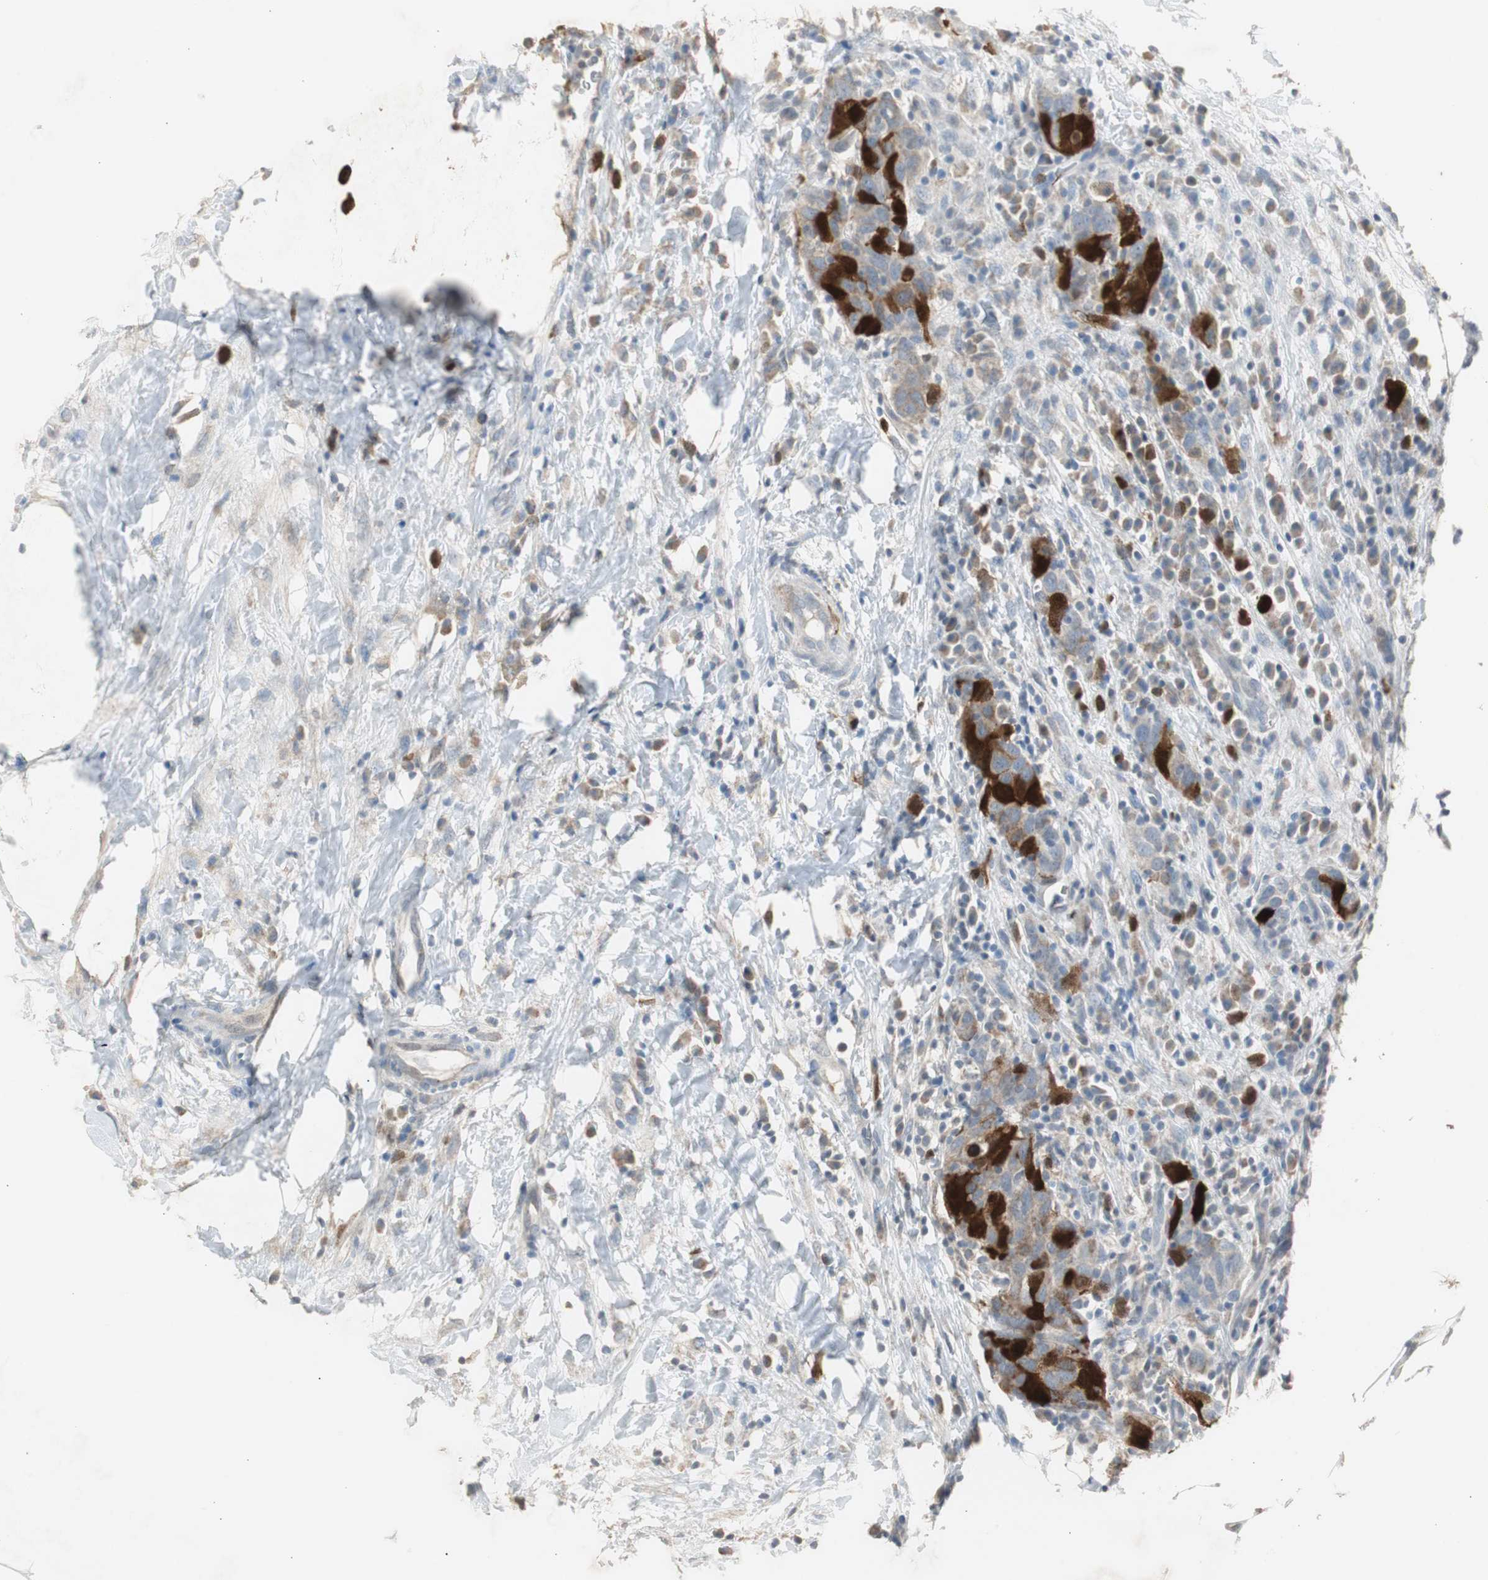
{"staining": {"intensity": "strong", "quantity": "25%-75%", "location": "cytoplasmic/membranous"}, "tissue": "breast cancer", "cell_type": "Tumor cells", "image_type": "cancer", "snomed": [{"axis": "morphology", "description": "Duct carcinoma"}, {"axis": "topography", "description": "Breast"}], "caption": "A high-resolution histopathology image shows immunohistochemistry (IHC) staining of intraductal carcinoma (breast), which demonstrates strong cytoplasmic/membranous staining in approximately 25%-75% of tumor cells.", "gene": "TK1", "patient": {"sex": "female", "age": 37}}